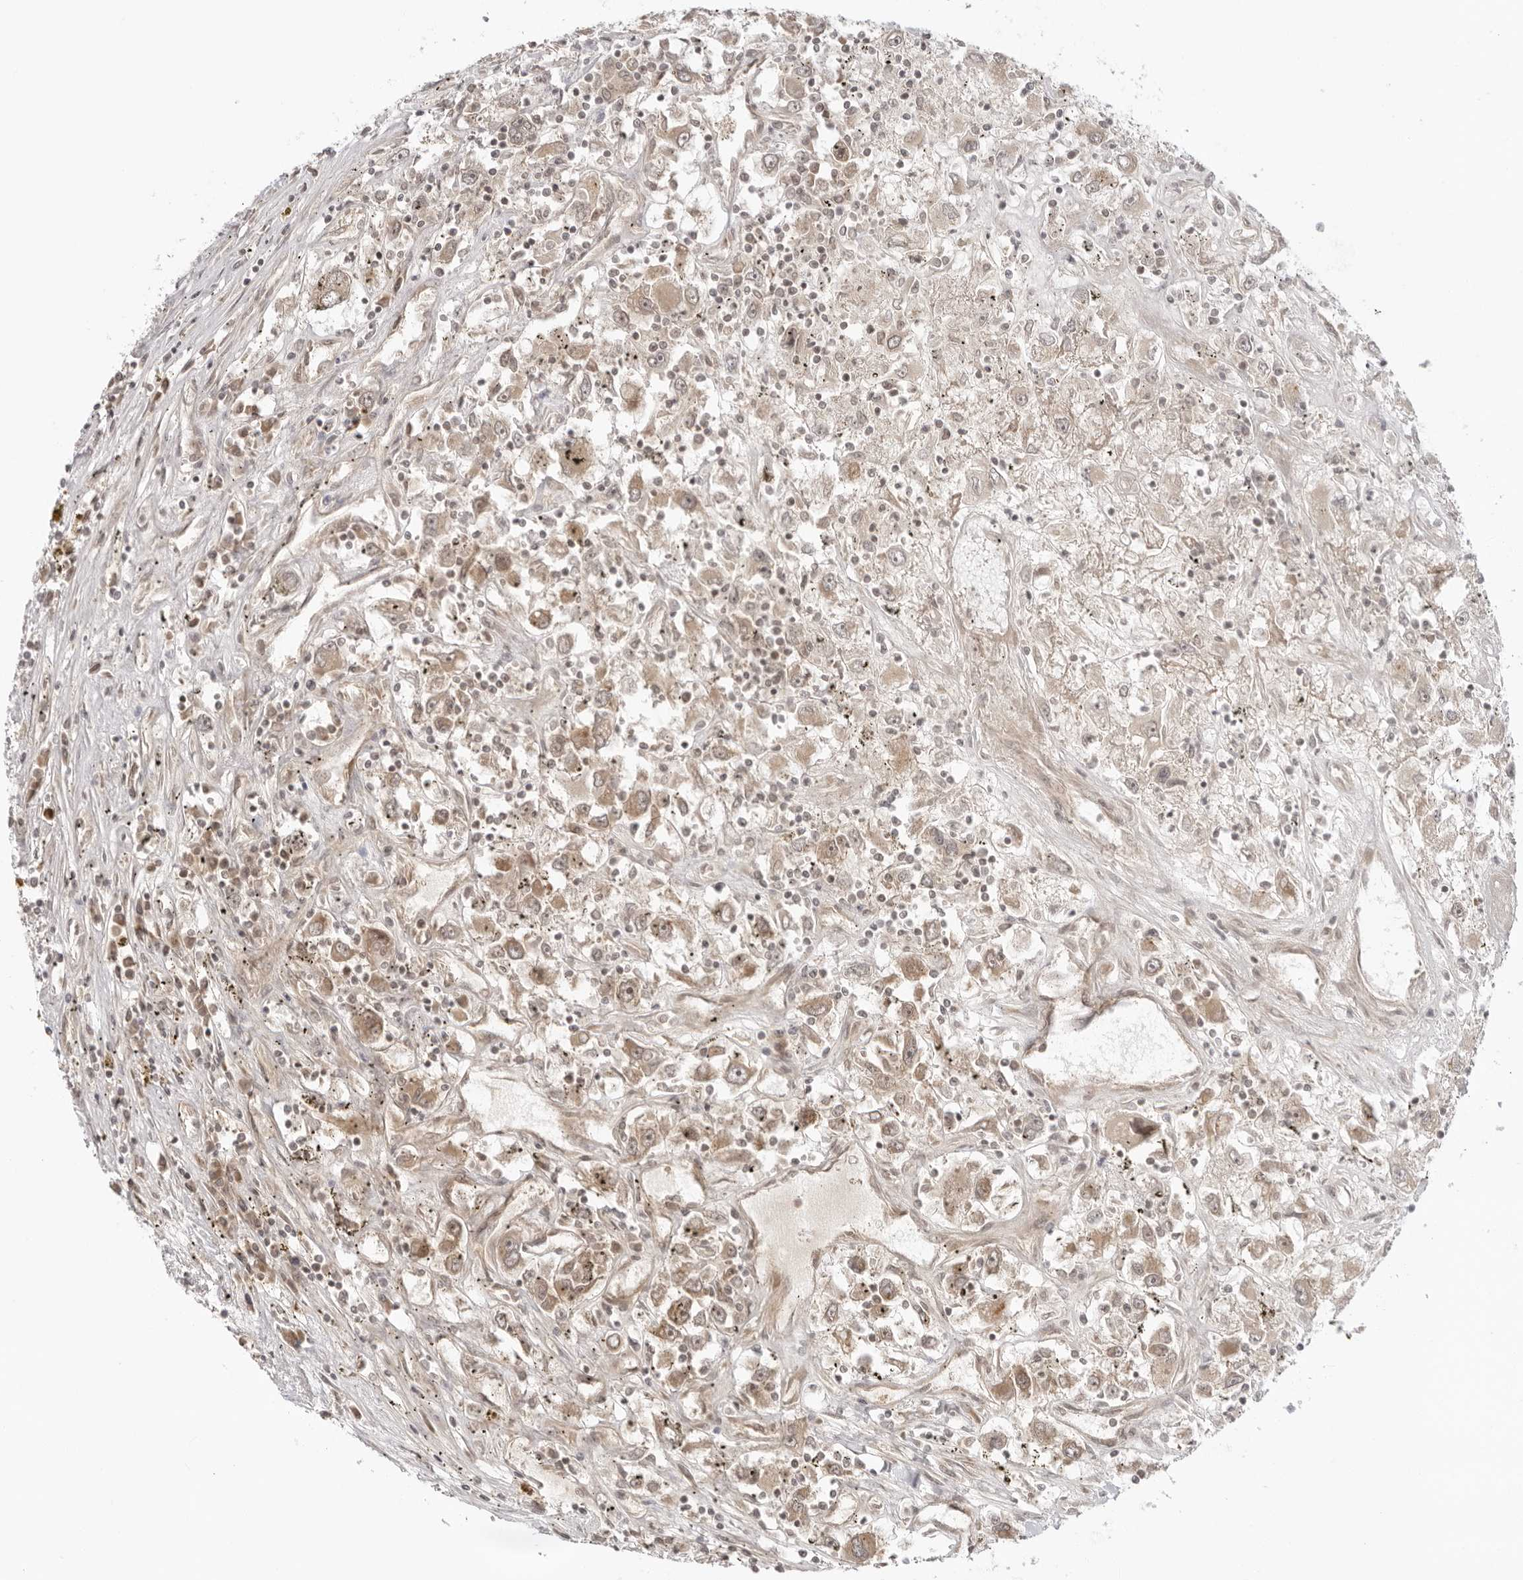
{"staining": {"intensity": "weak", "quantity": "25%-75%", "location": "cytoplasmic/membranous"}, "tissue": "renal cancer", "cell_type": "Tumor cells", "image_type": "cancer", "snomed": [{"axis": "morphology", "description": "Adenocarcinoma, NOS"}, {"axis": "topography", "description": "Kidney"}], "caption": "Protein expression analysis of adenocarcinoma (renal) displays weak cytoplasmic/membranous positivity in approximately 25%-75% of tumor cells.", "gene": "PRRC2C", "patient": {"sex": "female", "age": 52}}